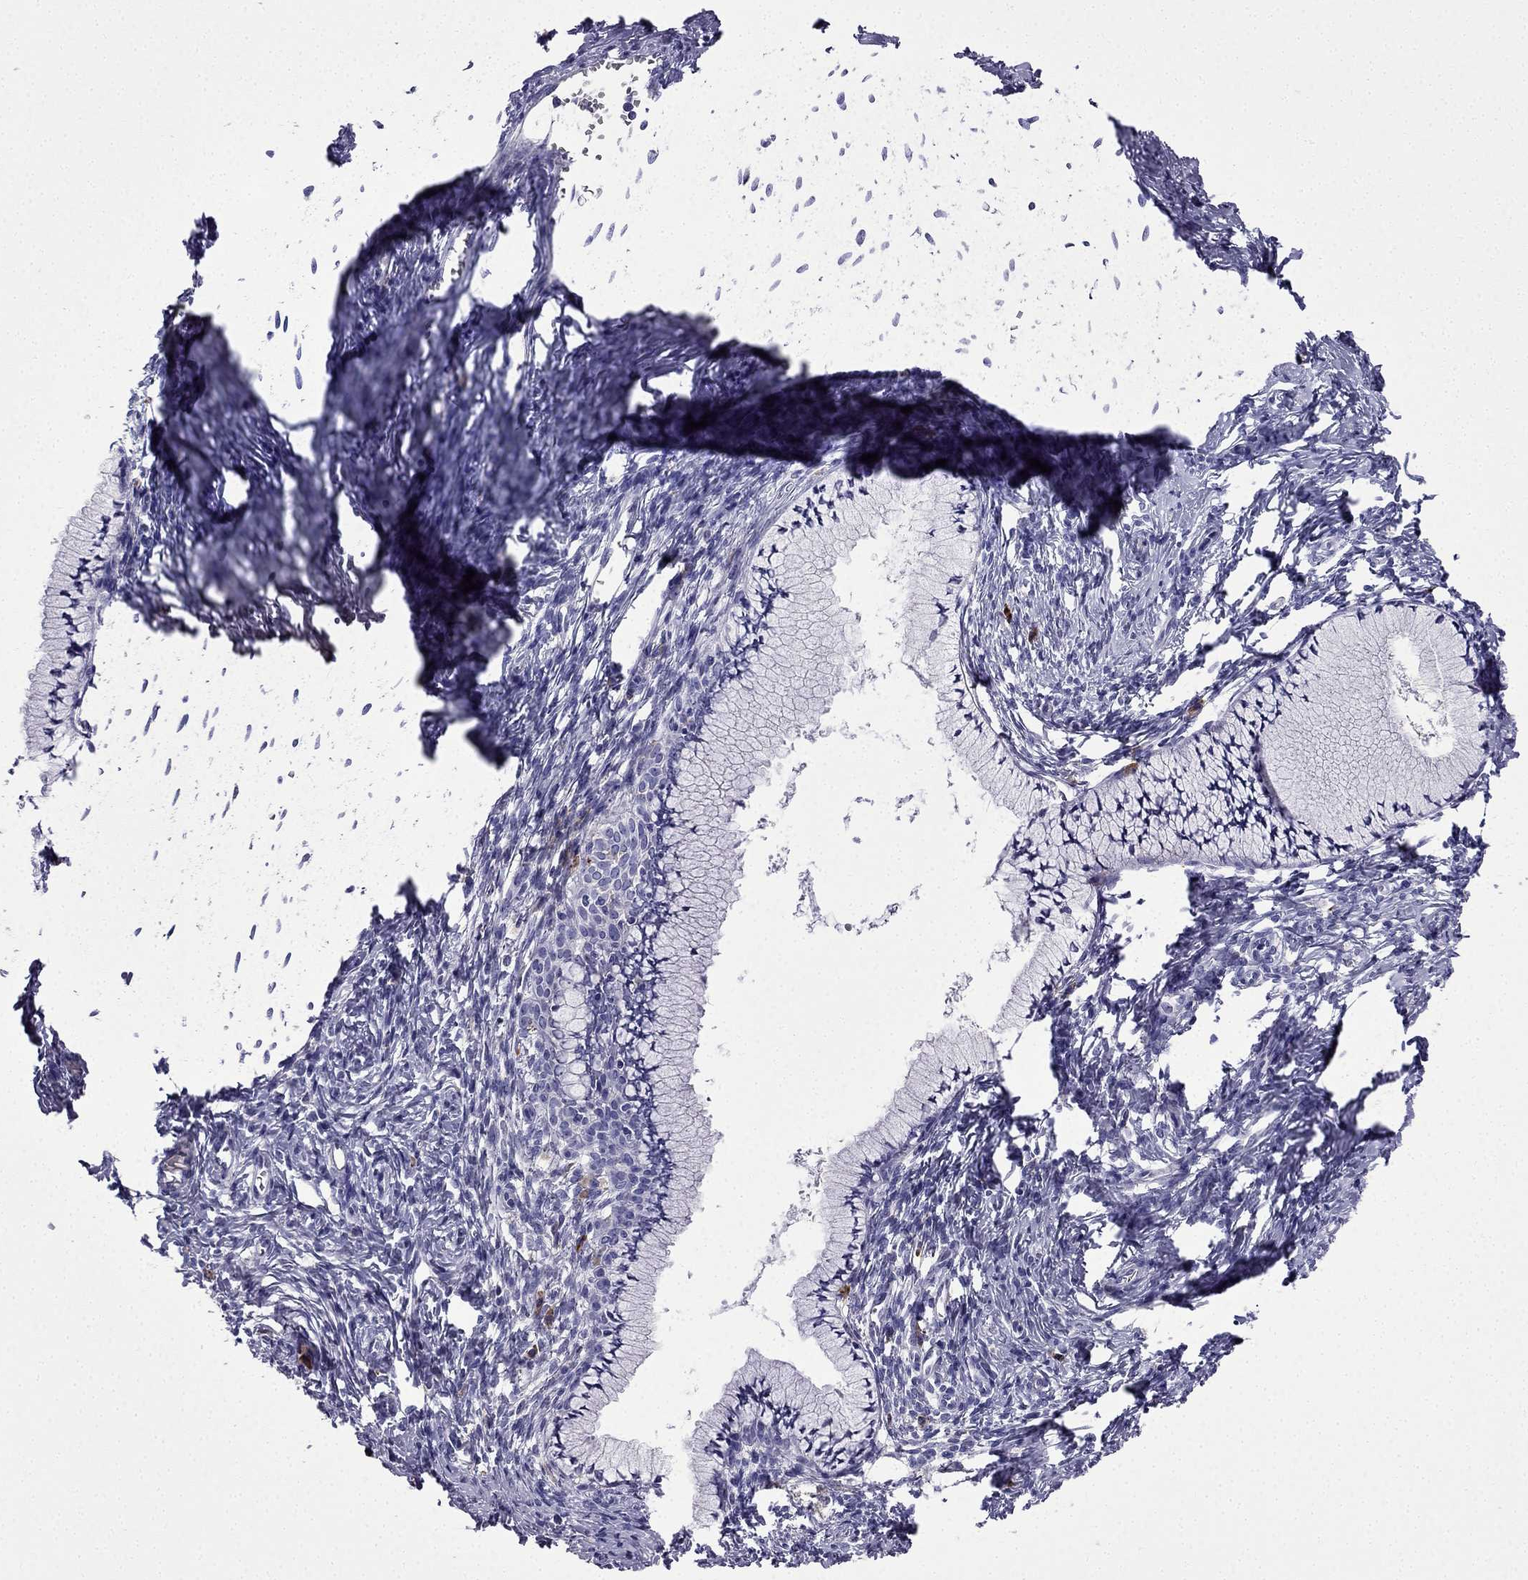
{"staining": {"intensity": "negative", "quantity": "none", "location": "none"}, "tissue": "cervical cancer", "cell_type": "Tumor cells", "image_type": "cancer", "snomed": [{"axis": "morphology", "description": "Squamous cell carcinoma, NOS"}, {"axis": "topography", "description": "Cervix"}], "caption": "The photomicrograph shows no staining of tumor cells in cervical cancer (squamous cell carcinoma).", "gene": "TSSK4", "patient": {"sex": "female", "age": 62}}